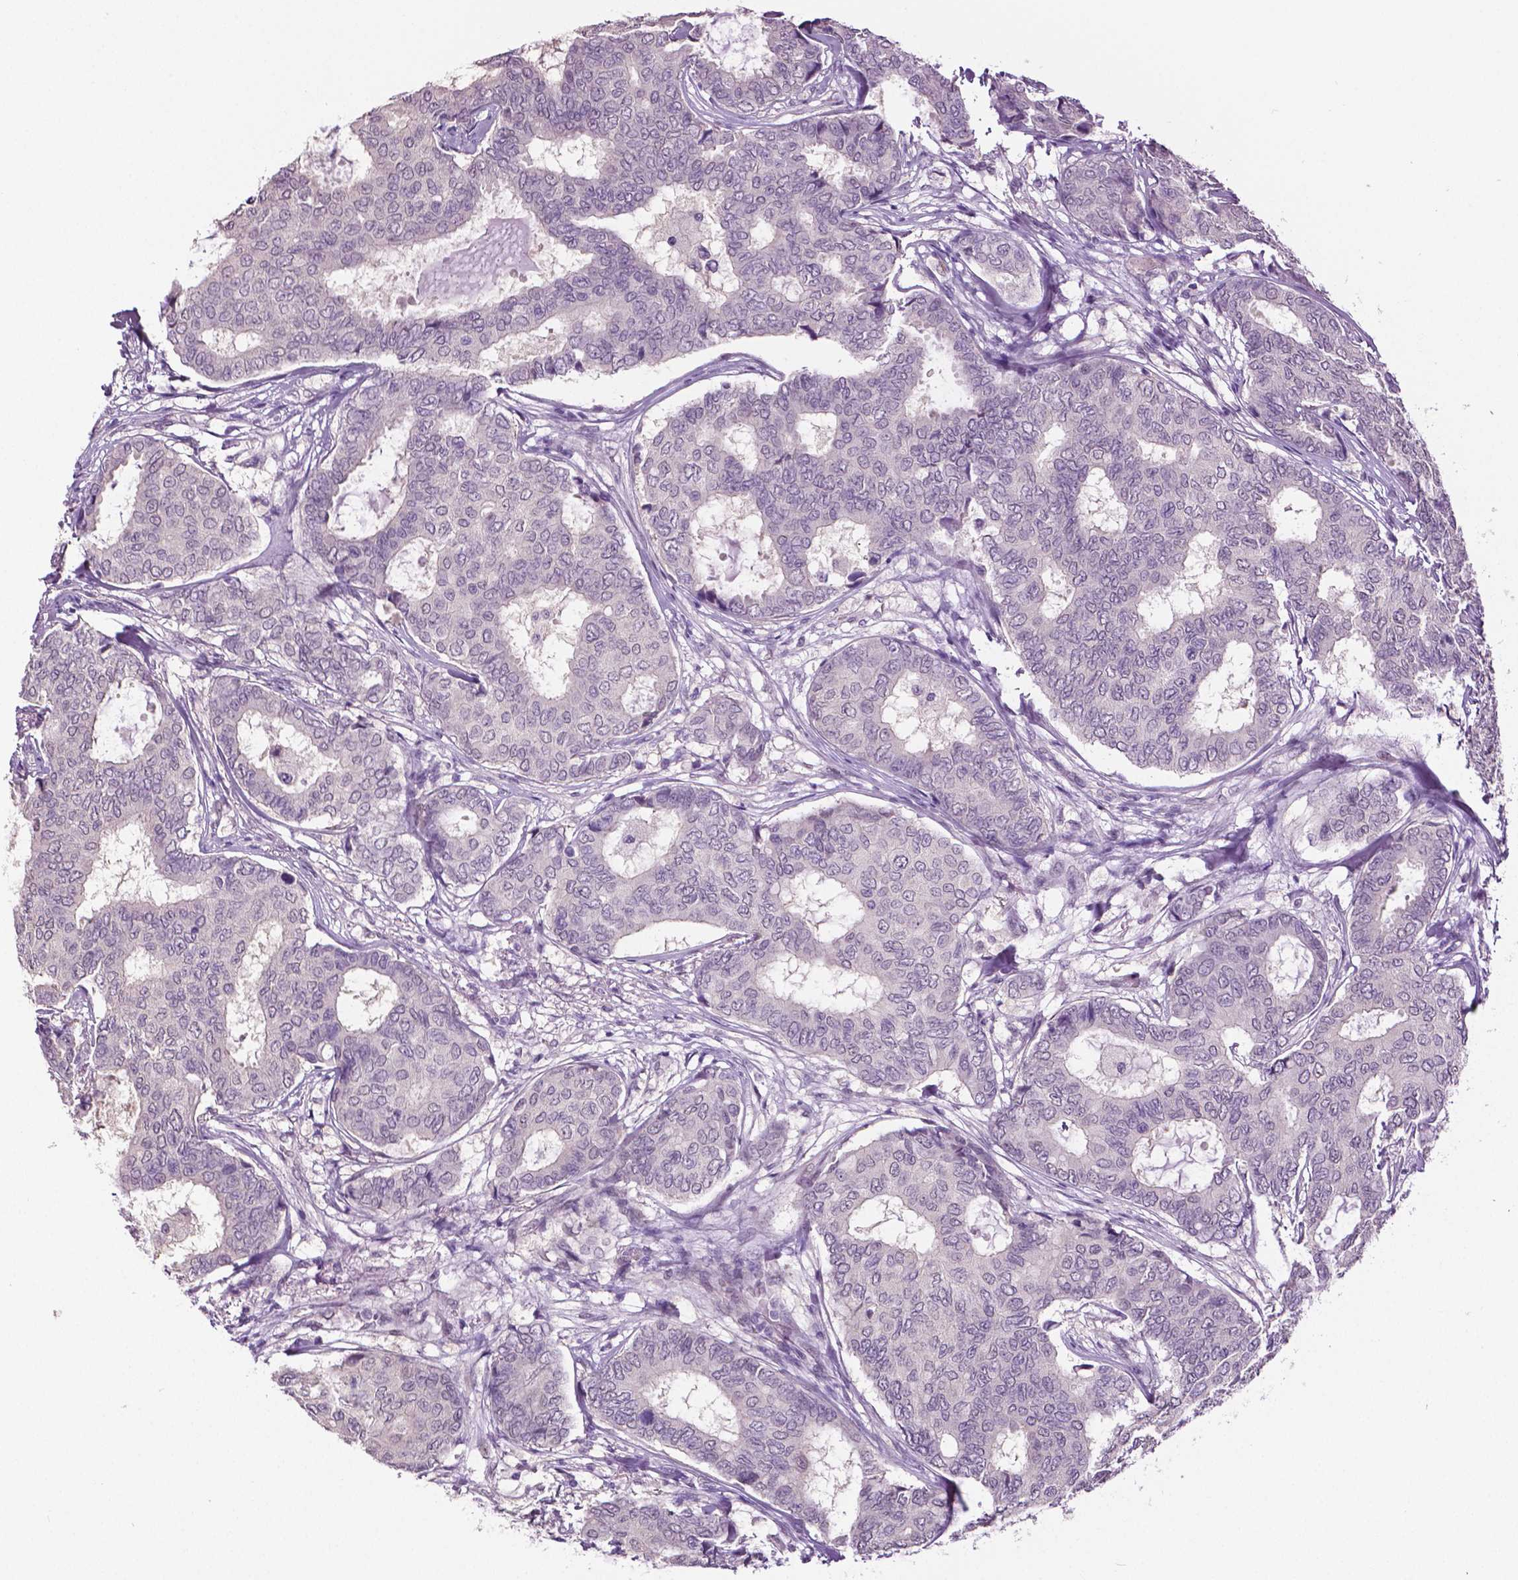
{"staining": {"intensity": "negative", "quantity": "none", "location": "none"}, "tissue": "breast cancer", "cell_type": "Tumor cells", "image_type": "cancer", "snomed": [{"axis": "morphology", "description": "Duct carcinoma"}, {"axis": "topography", "description": "Breast"}], "caption": "Immunohistochemistry (IHC) image of invasive ductal carcinoma (breast) stained for a protein (brown), which reveals no staining in tumor cells.", "gene": "PTPN5", "patient": {"sex": "female", "age": 75}}